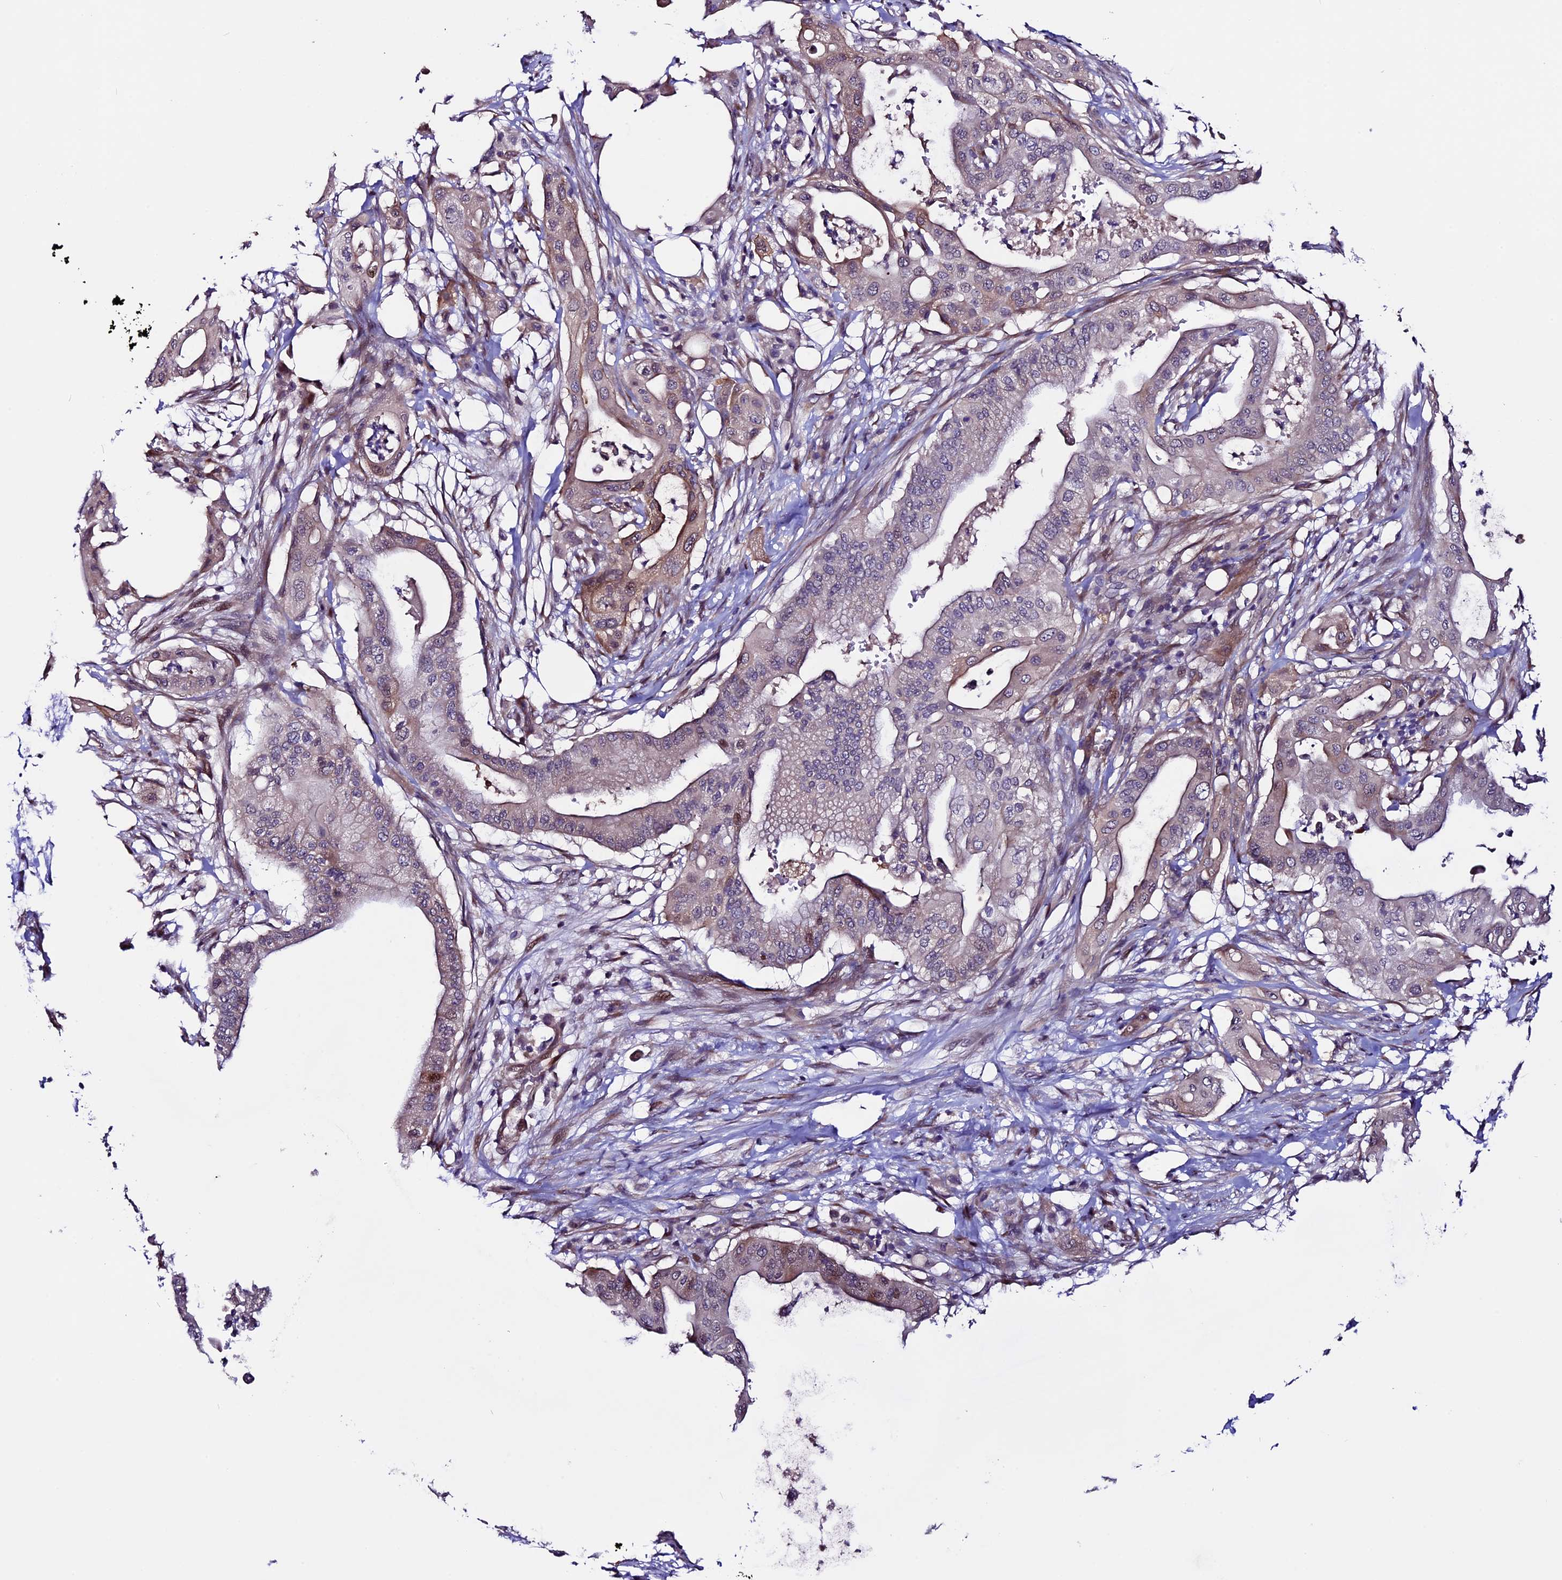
{"staining": {"intensity": "moderate", "quantity": "<25%", "location": "cytoplasmic/membranous"}, "tissue": "pancreatic cancer", "cell_type": "Tumor cells", "image_type": "cancer", "snomed": [{"axis": "morphology", "description": "Adenocarcinoma, NOS"}, {"axis": "topography", "description": "Pancreas"}], "caption": "Protein expression analysis of human pancreatic cancer reveals moderate cytoplasmic/membranous positivity in approximately <25% of tumor cells. The protein is shown in brown color, while the nuclei are stained blue.", "gene": "TMEM171", "patient": {"sex": "male", "age": 68}}